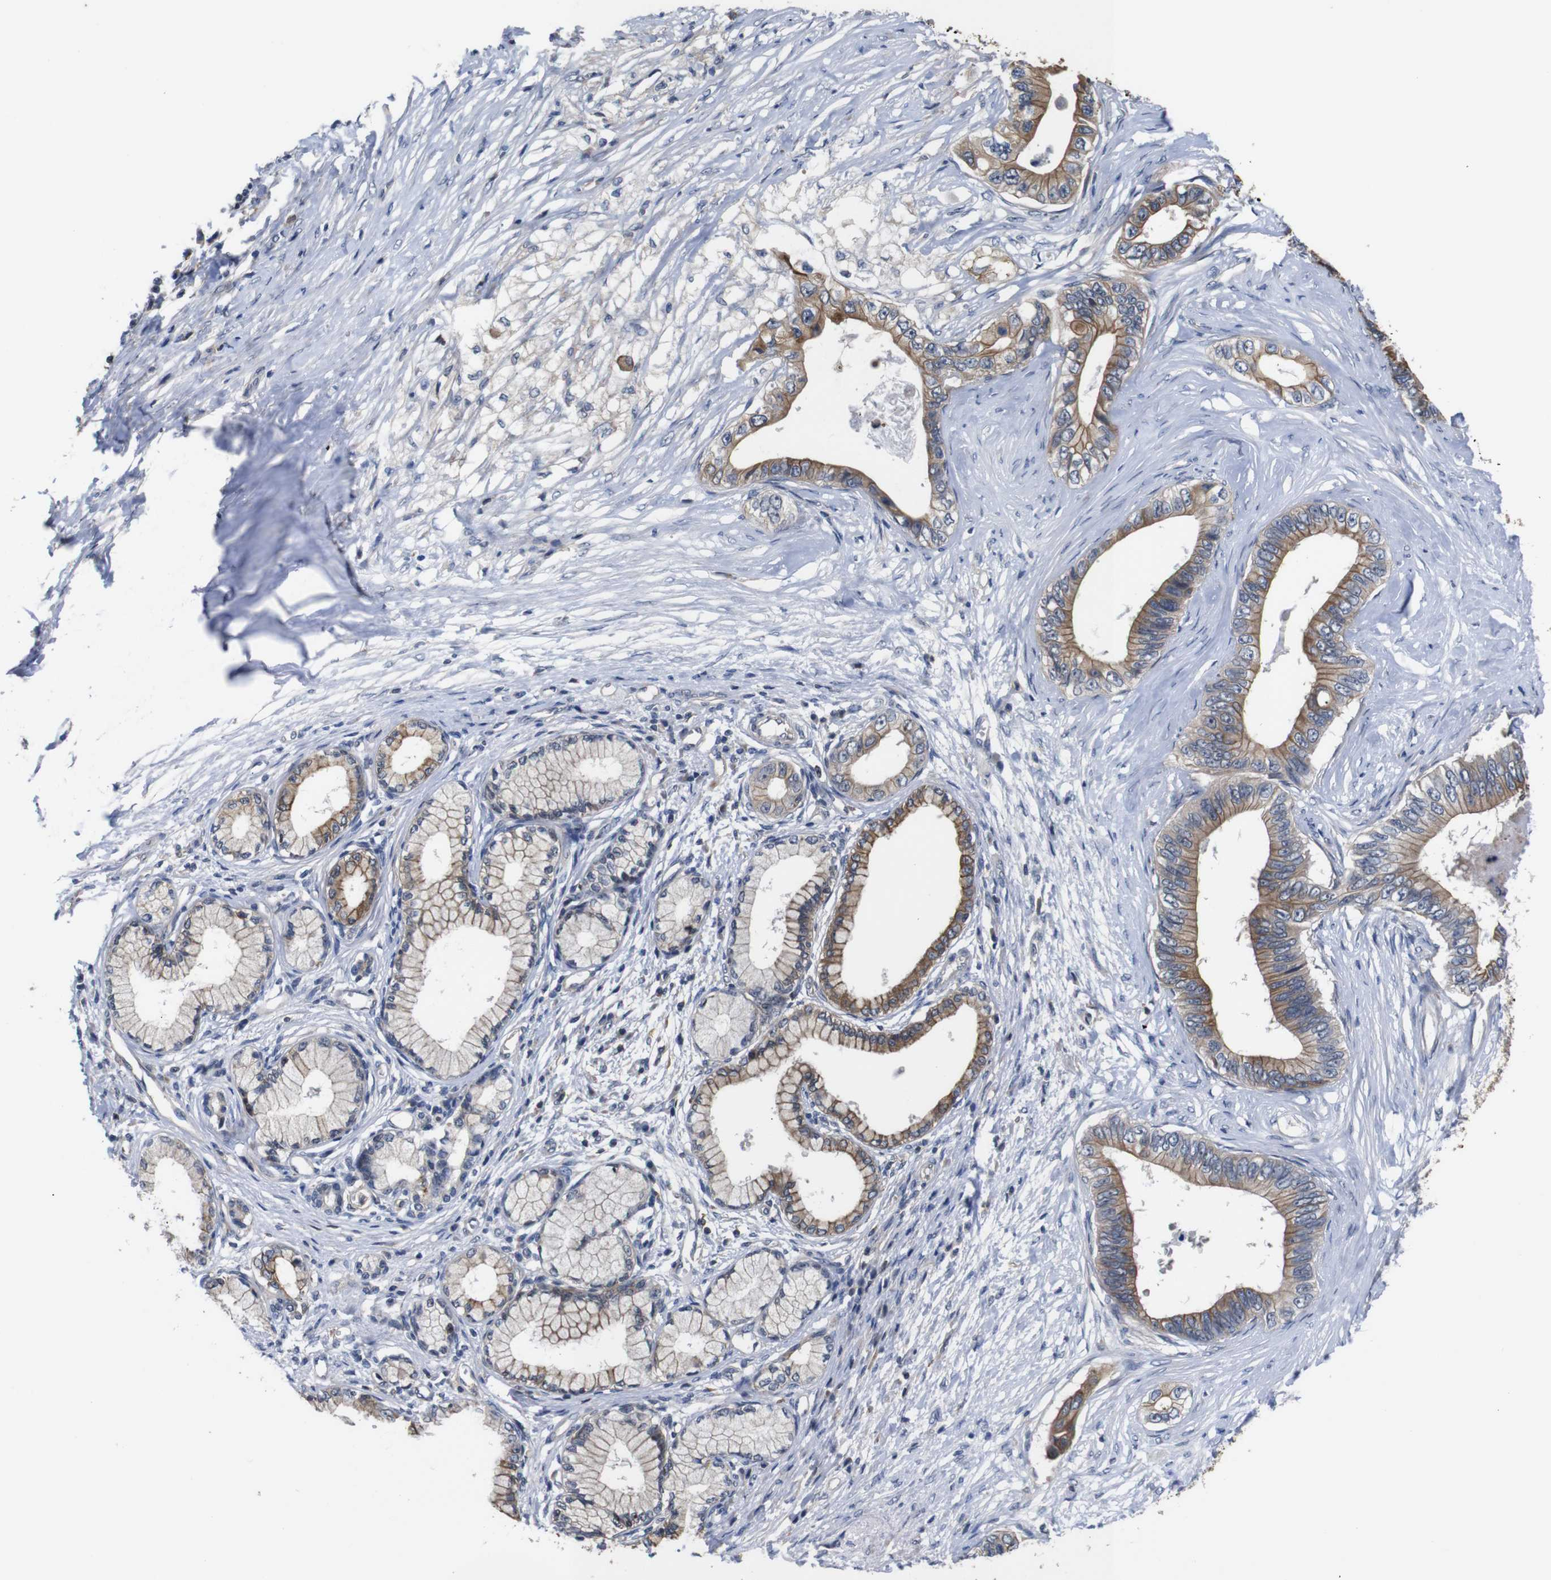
{"staining": {"intensity": "moderate", "quantity": ">75%", "location": "cytoplasmic/membranous"}, "tissue": "pancreatic cancer", "cell_type": "Tumor cells", "image_type": "cancer", "snomed": [{"axis": "morphology", "description": "Adenocarcinoma, NOS"}, {"axis": "topography", "description": "Pancreas"}], "caption": "Pancreatic cancer tissue exhibits moderate cytoplasmic/membranous expression in about >75% of tumor cells The staining was performed using DAB (3,3'-diaminobenzidine) to visualize the protein expression in brown, while the nuclei were stained in blue with hematoxylin (Magnification: 20x).", "gene": "BRWD3", "patient": {"sex": "male", "age": 77}}